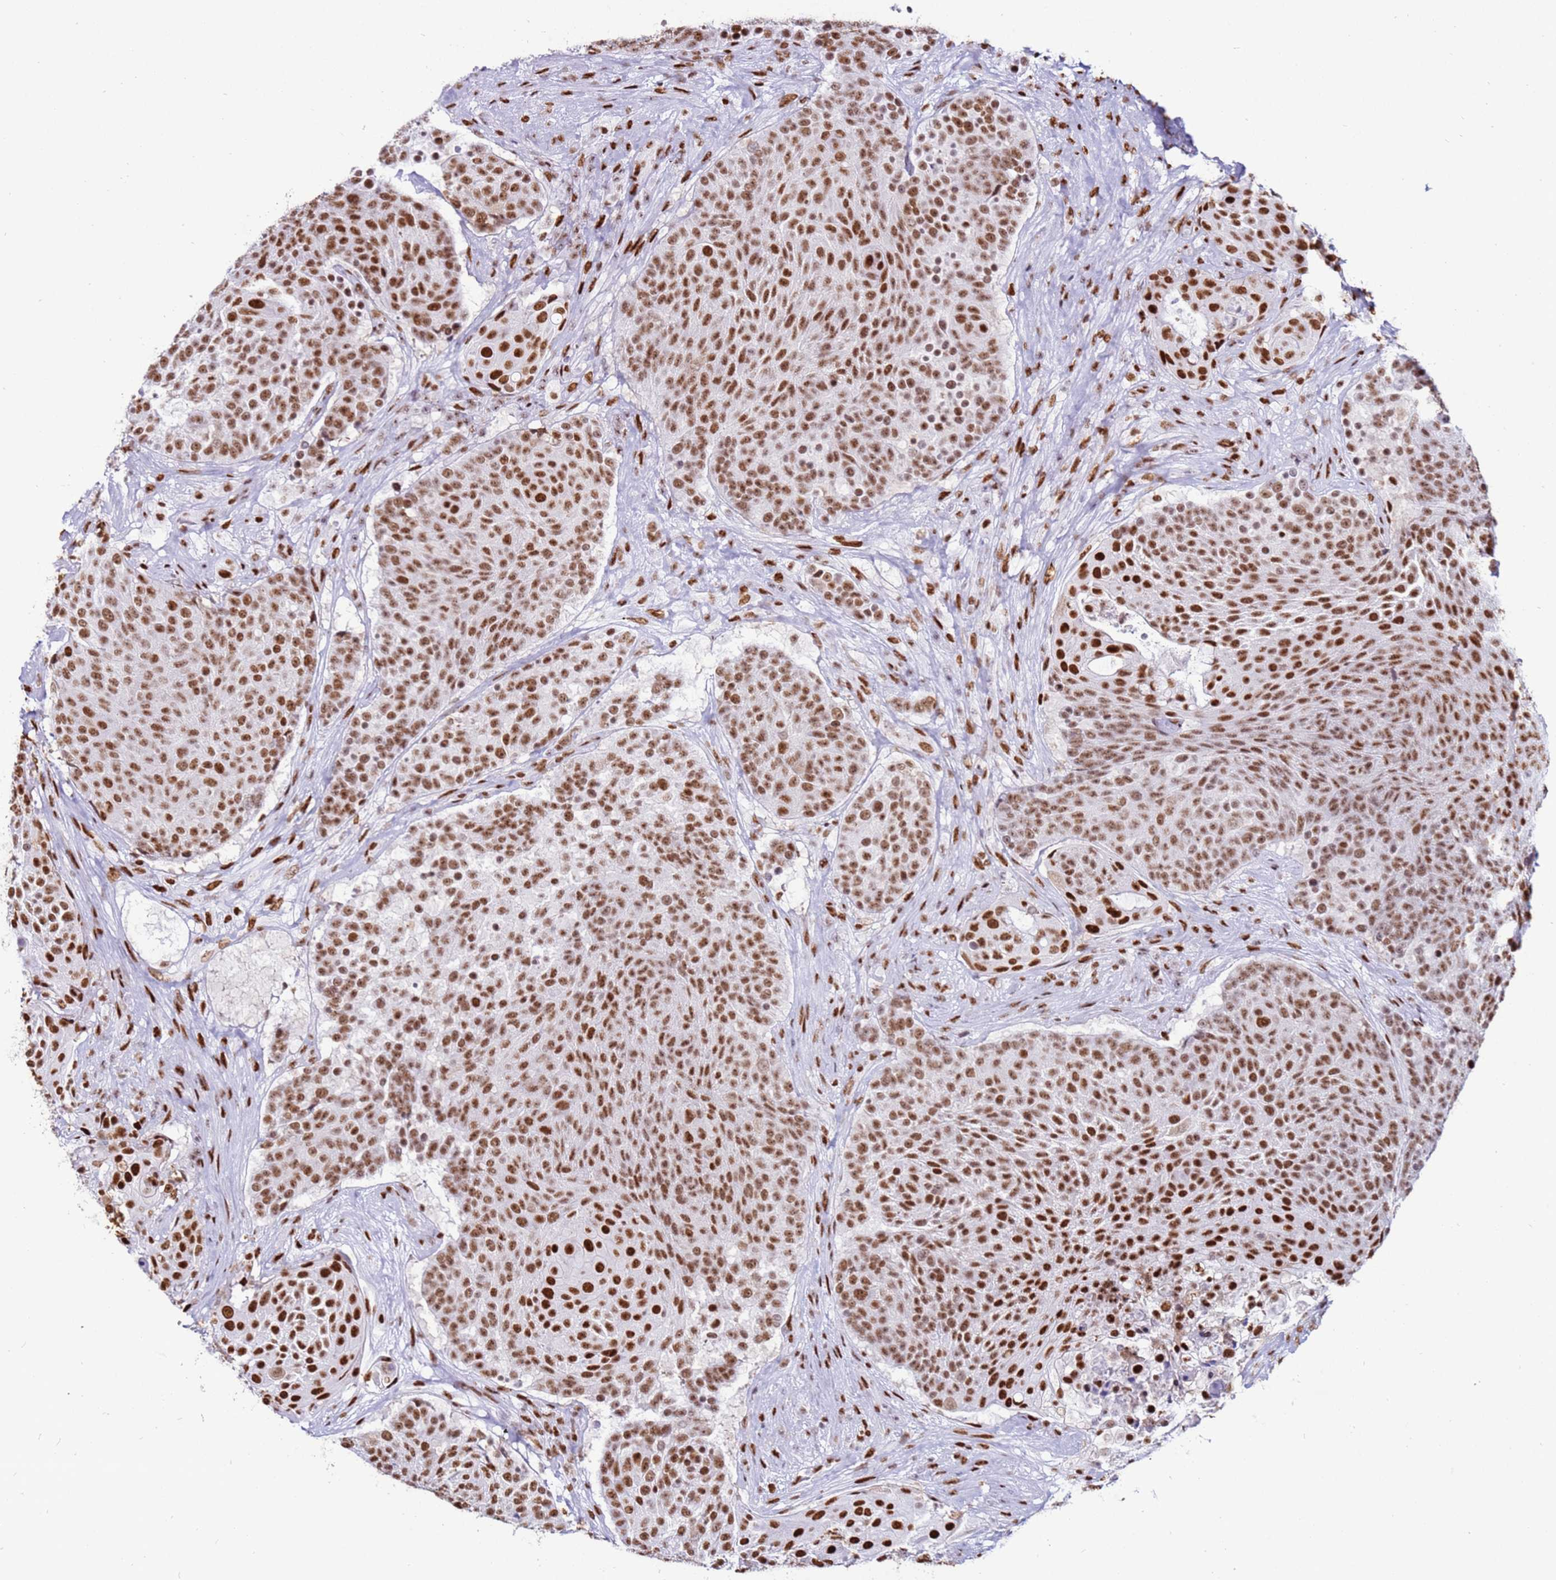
{"staining": {"intensity": "strong", "quantity": ">75%", "location": "nuclear"}, "tissue": "urothelial cancer", "cell_type": "Tumor cells", "image_type": "cancer", "snomed": [{"axis": "morphology", "description": "Urothelial carcinoma, High grade"}, {"axis": "topography", "description": "Urinary bladder"}], "caption": "A high amount of strong nuclear expression is present in about >75% of tumor cells in high-grade urothelial carcinoma tissue. The protein of interest is stained brown, and the nuclei are stained in blue (DAB IHC with brightfield microscopy, high magnification).", "gene": "KPNA4", "patient": {"sex": "female", "age": 63}}